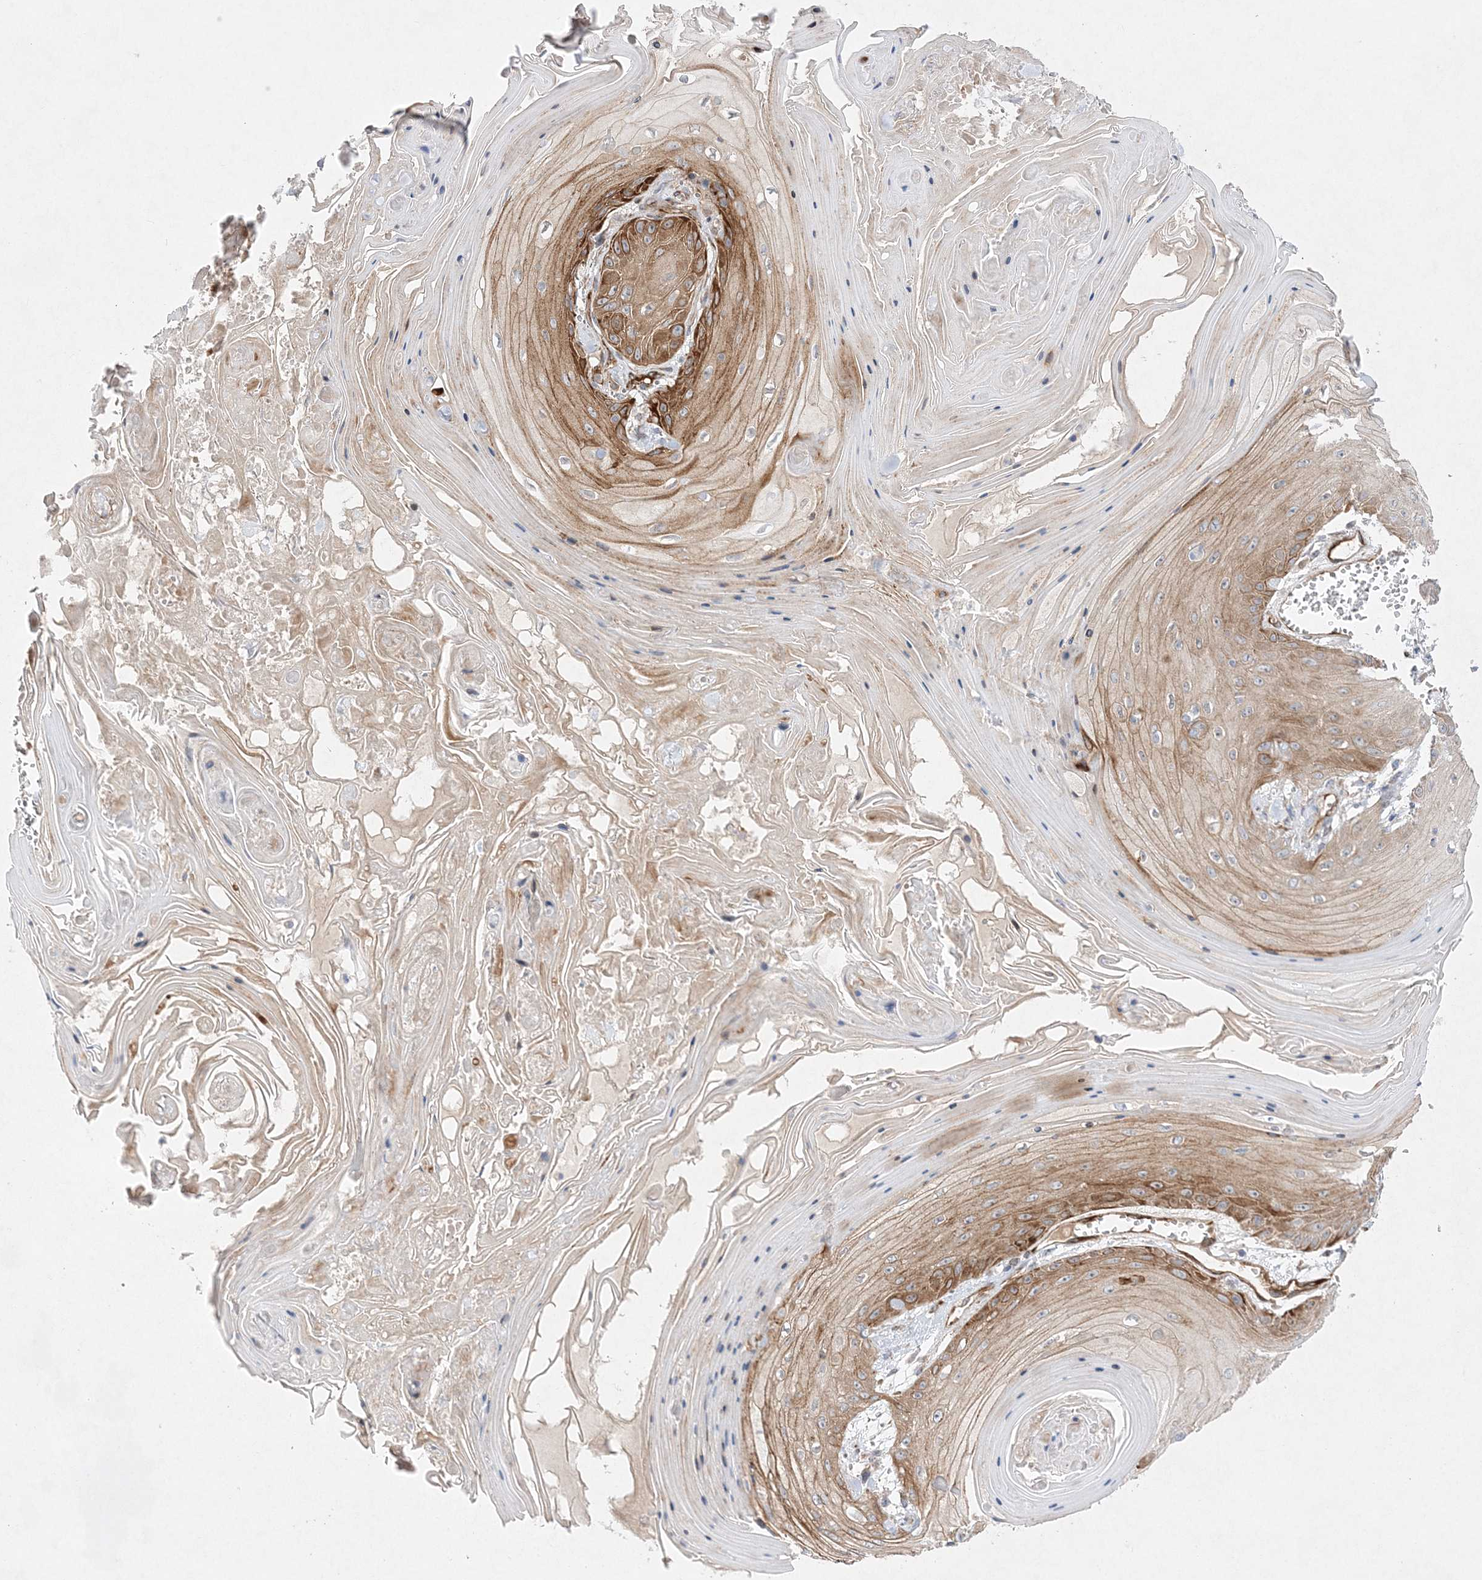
{"staining": {"intensity": "moderate", "quantity": ">75%", "location": "cytoplasmic/membranous"}, "tissue": "skin cancer", "cell_type": "Tumor cells", "image_type": "cancer", "snomed": [{"axis": "morphology", "description": "Squamous cell carcinoma, NOS"}, {"axis": "topography", "description": "Skin"}], "caption": "Immunohistochemical staining of squamous cell carcinoma (skin) shows medium levels of moderate cytoplasmic/membranous protein expression in about >75% of tumor cells. (DAB IHC with brightfield microscopy, high magnification).", "gene": "TMEM132B", "patient": {"sex": "male", "age": 74}}